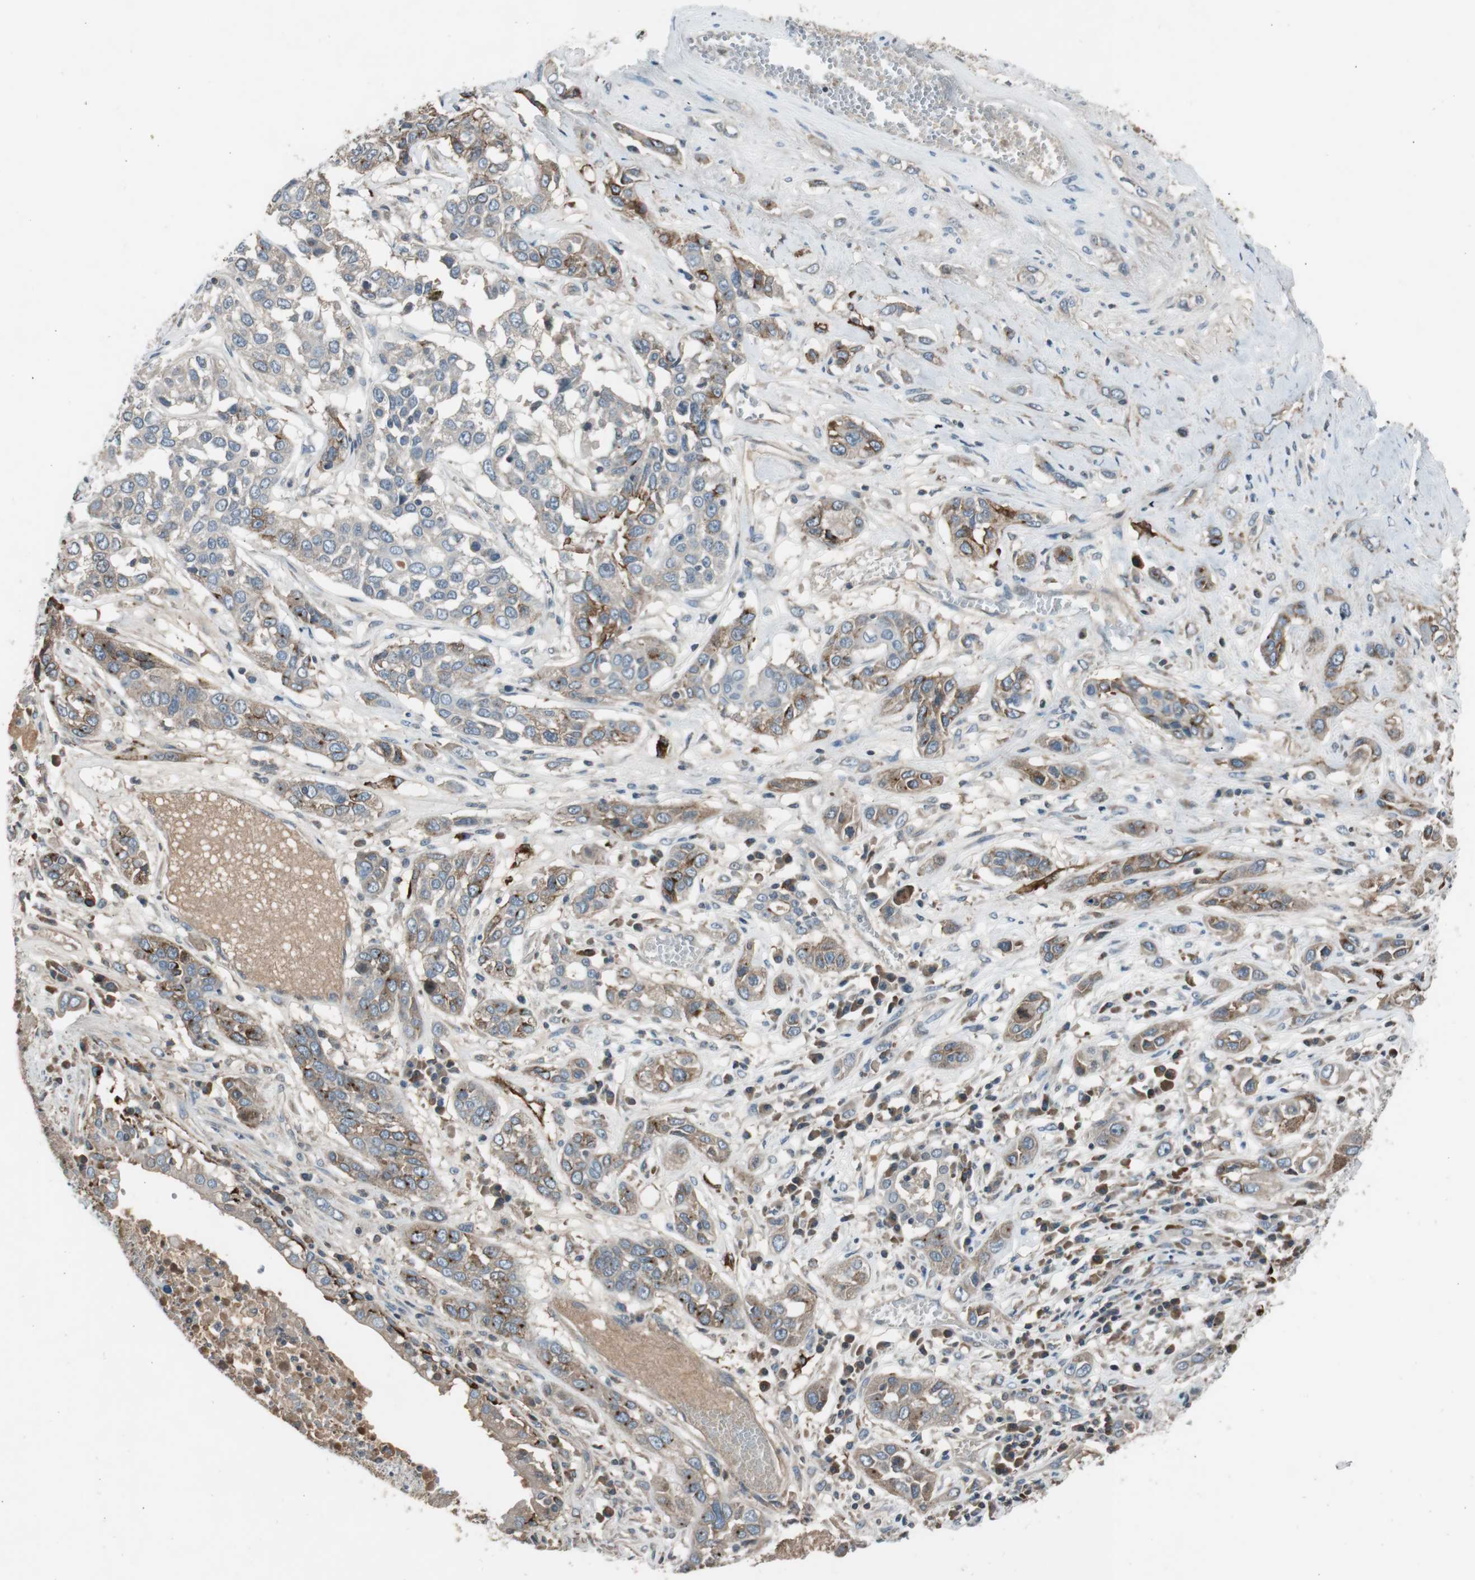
{"staining": {"intensity": "weak", "quantity": "25%-75%", "location": "cytoplasmic/membranous"}, "tissue": "lung cancer", "cell_type": "Tumor cells", "image_type": "cancer", "snomed": [{"axis": "morphology", "description": "Squamous cell carcinoma, NOS"}, {"axis": "topography", "description": "Lung"}], "caption": "Weak cytoplasmic/membranous protein positivity is seen in about 25%-75% of tumor cells in squamous cell carcinoma (lung). The protein of interest is shown in brown color, while the nuclei are stained blue.", "gene": "PDPN", "patient": {"sex": "male", "age": 71}}